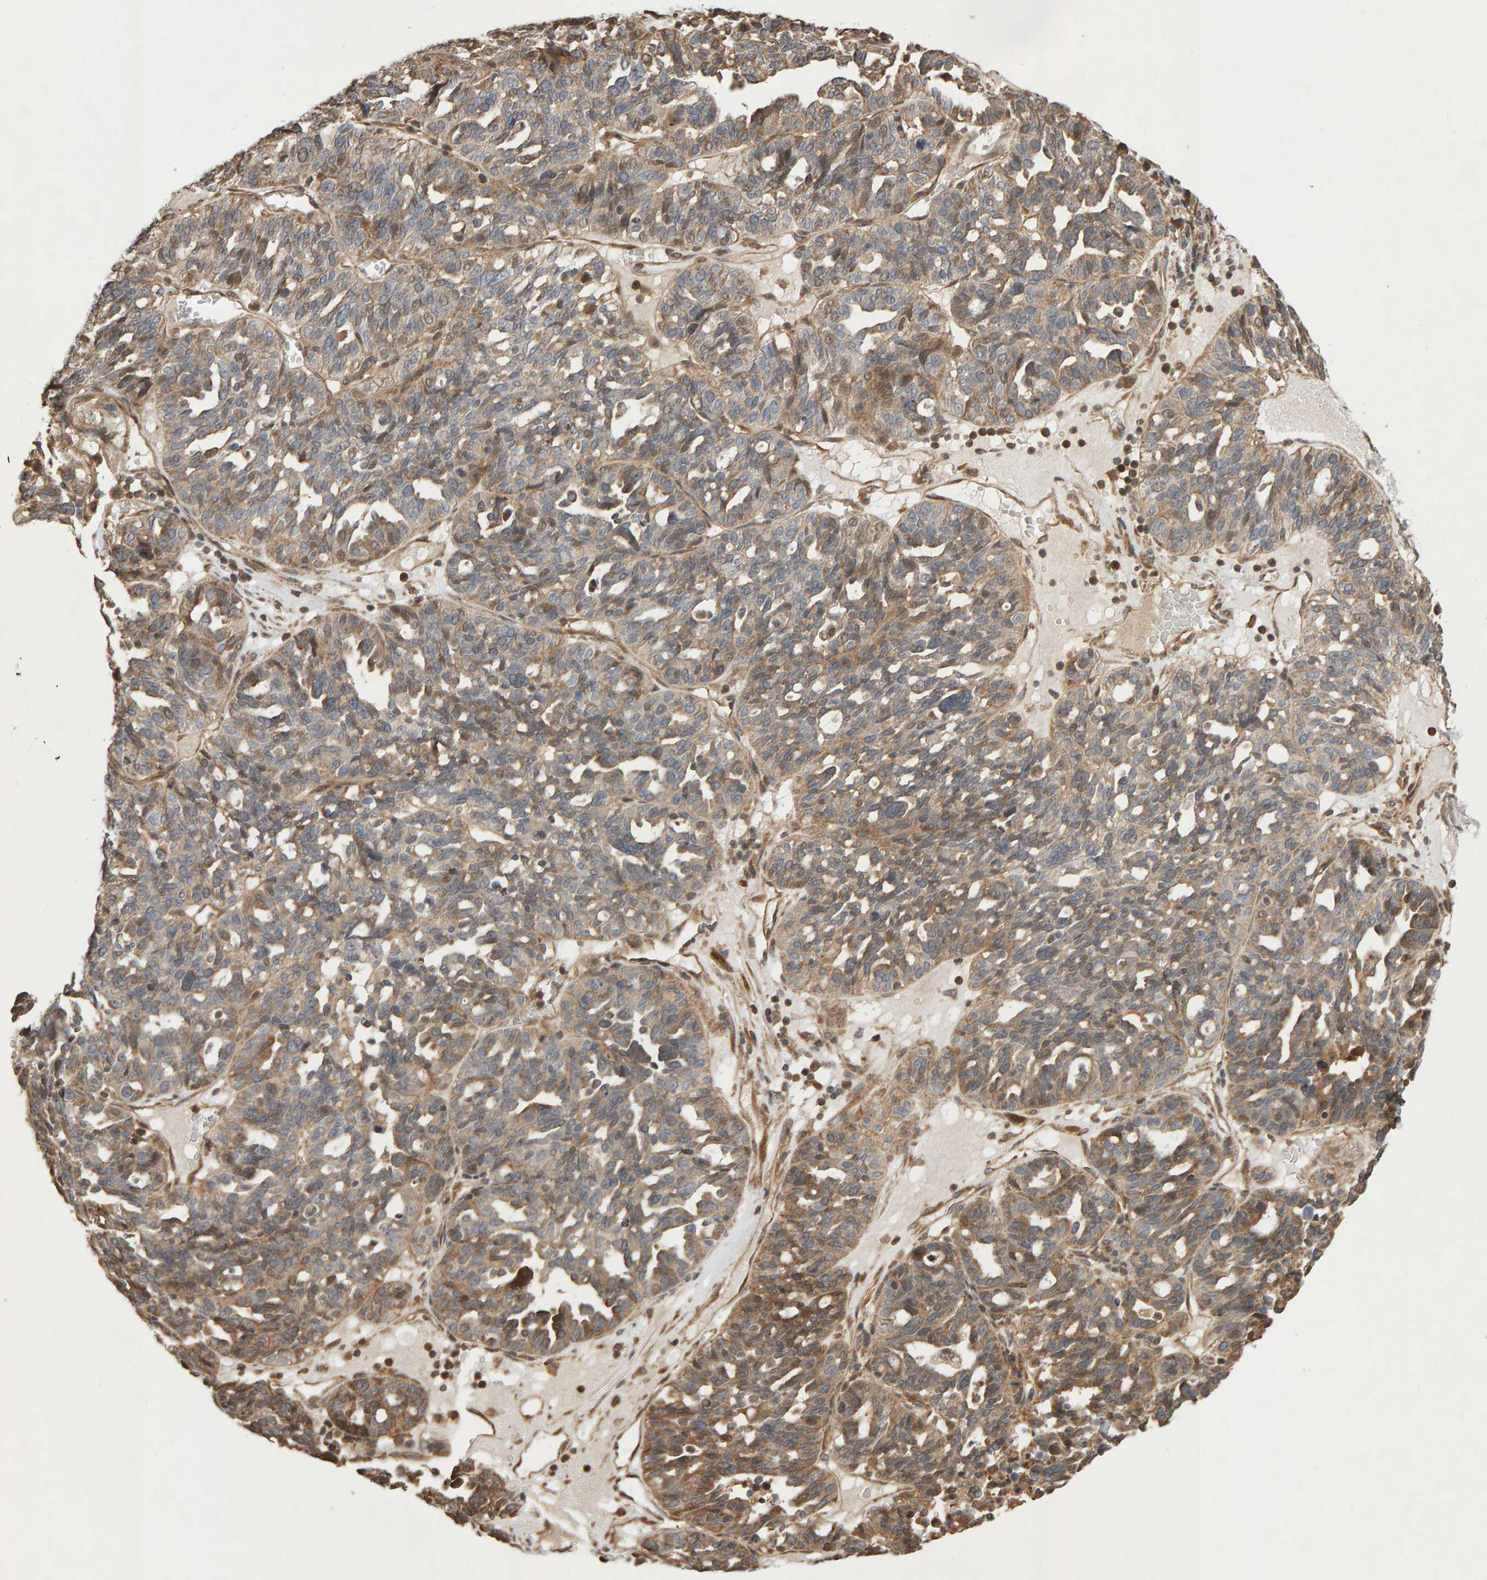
{"staining": {"intensity": "moderate", "quantity": "25%-75%", "location": "cytoplasmic/membranous"}, "tissue": "ovarian cancer", "cell_type": "Tumor cells", "image_type": "cancer", "snomed": [{"axis": "morphology", "description": "Cystadenocarcinoma, serous, NOS"}, {"axis": "topography", "description": "Ovary"}], "caption": "The image displays a brown stain indicating the presence of a protein in the cytoplasmic/membranous of tumor cells in ovarian cancer (serous cystadenocarcinoma).", "gene": "LZTS1", "patient": {"sex": "female", "age": 59}}